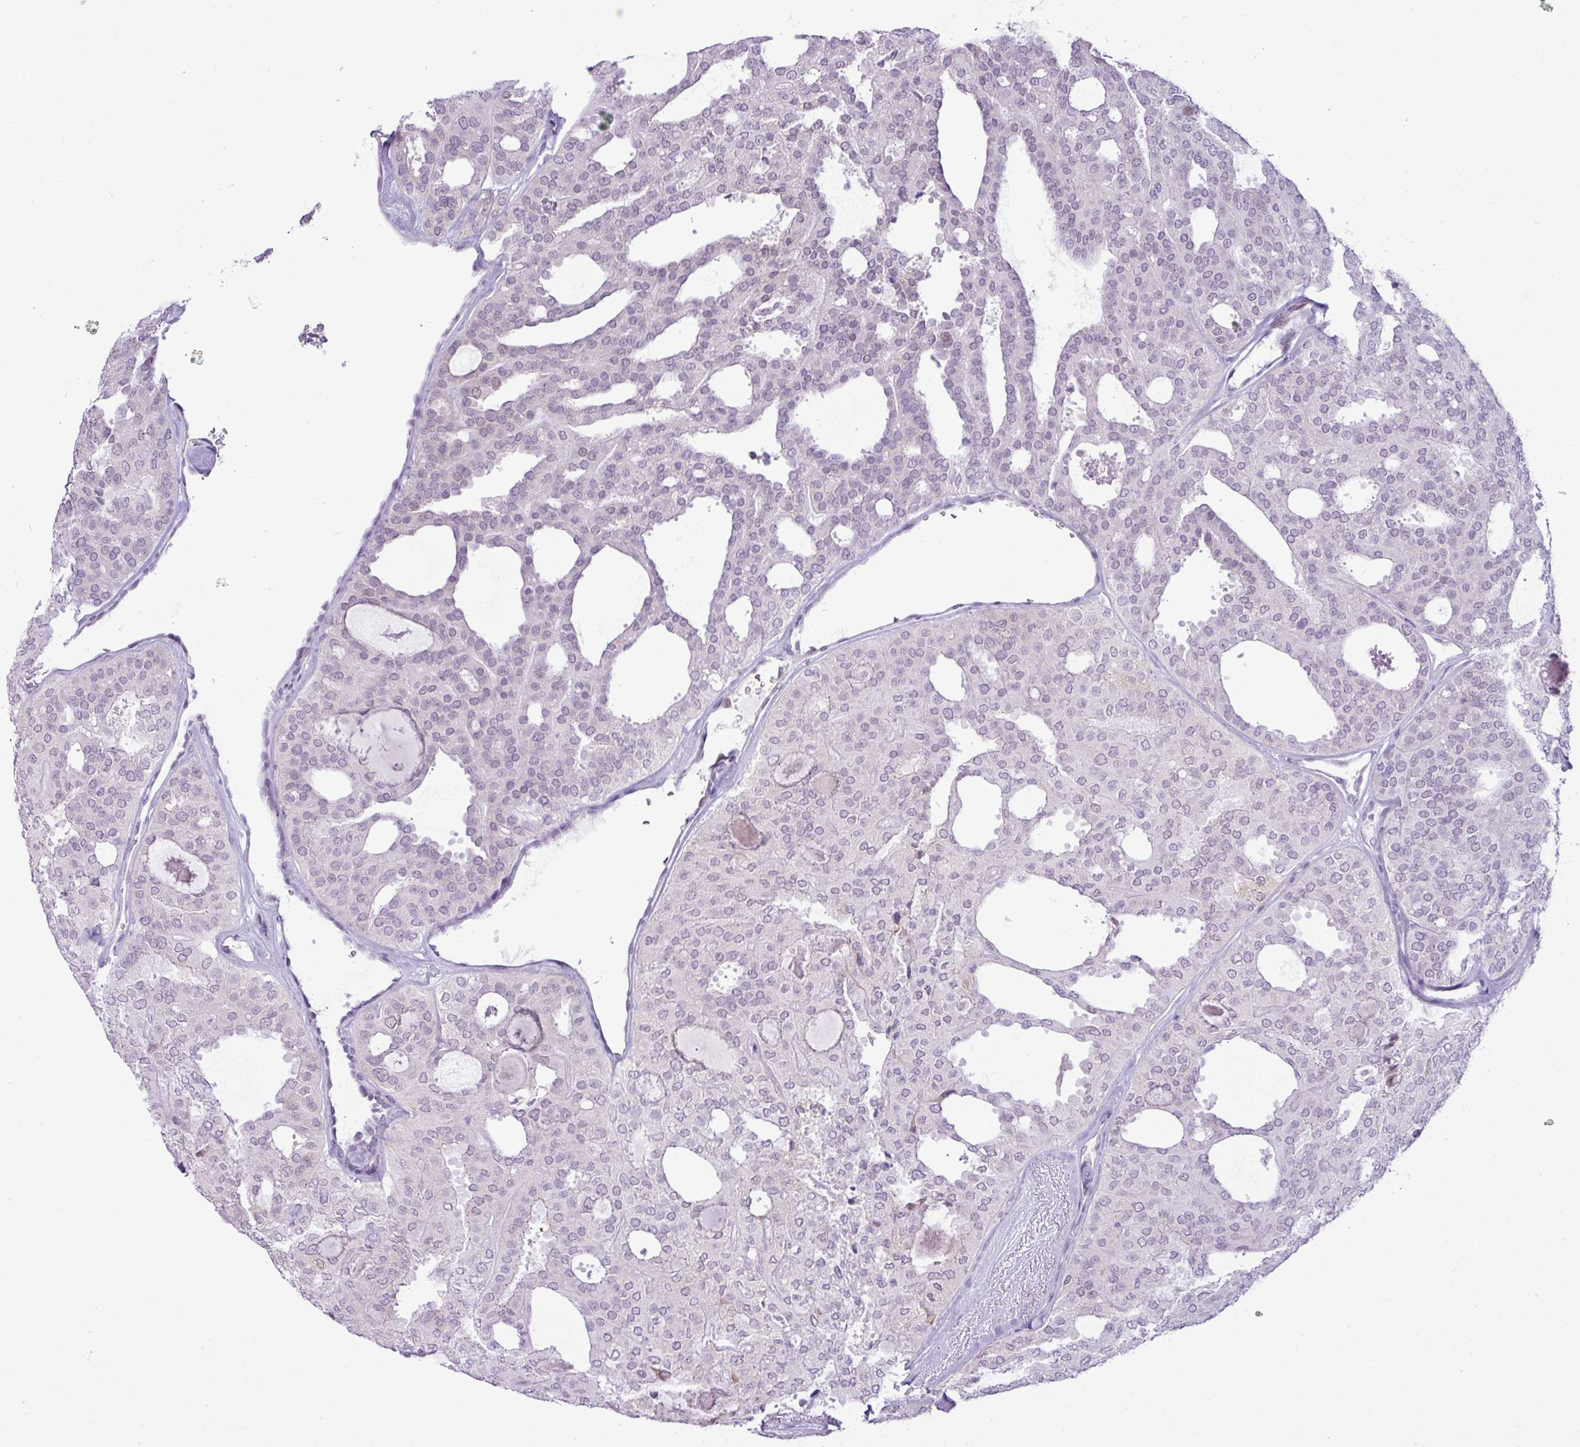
{"staining": {"intensity": "negative", "quantity": "none", "location": "none"}, "tissue": "thyroid cancer", "cell_type": "Tumor cells", "image_type": "cancer", "snomed": [{"axis": "morphology", "description": "Follicular adenoma carcinoma, NOS"}, {"axis": "topography", "description": "Thyroid gland"}], "caption": "Thyroid cancer was stained to show a protein in brown. There is no significant expression in tumor cells.", "gene": "ELOA2", "patient": {"sex": "male", "age": 75}}